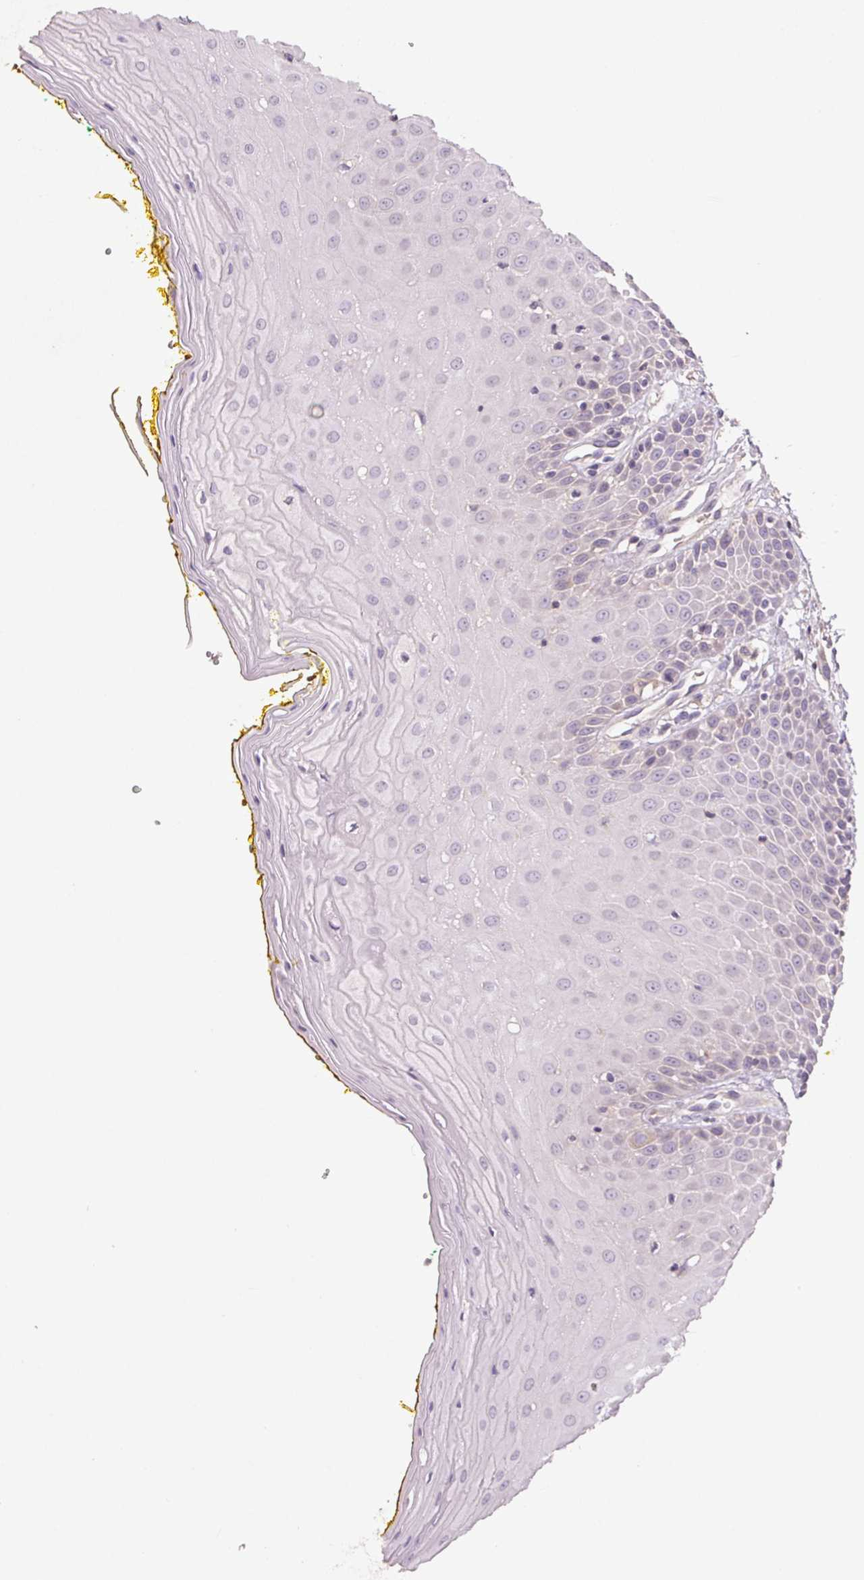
{"staining": {"intensity": "negative", "quantity": "none", "location": "none"}, "tissue": "oral mucosa", "cell_type": "Squamous epithelial cells", "image_type": "normal", "snomed": [{"axis": "morphology", "description": "Normal tissue, NOS"}, {"axis": "morphology", "description": "Squamous cell carcinoma, NOS"}, {"axis": "topography", "description": "Oral tissue"}, {"axis": "topography", "description": "Head-Neck"}], "caption": "Immunohistochemistry of benign human oral mucosa exhibits no positivity in squamous epithelial cells.", "gene": "KCNK15", "patient": {"sex": "female", "age": 70}}